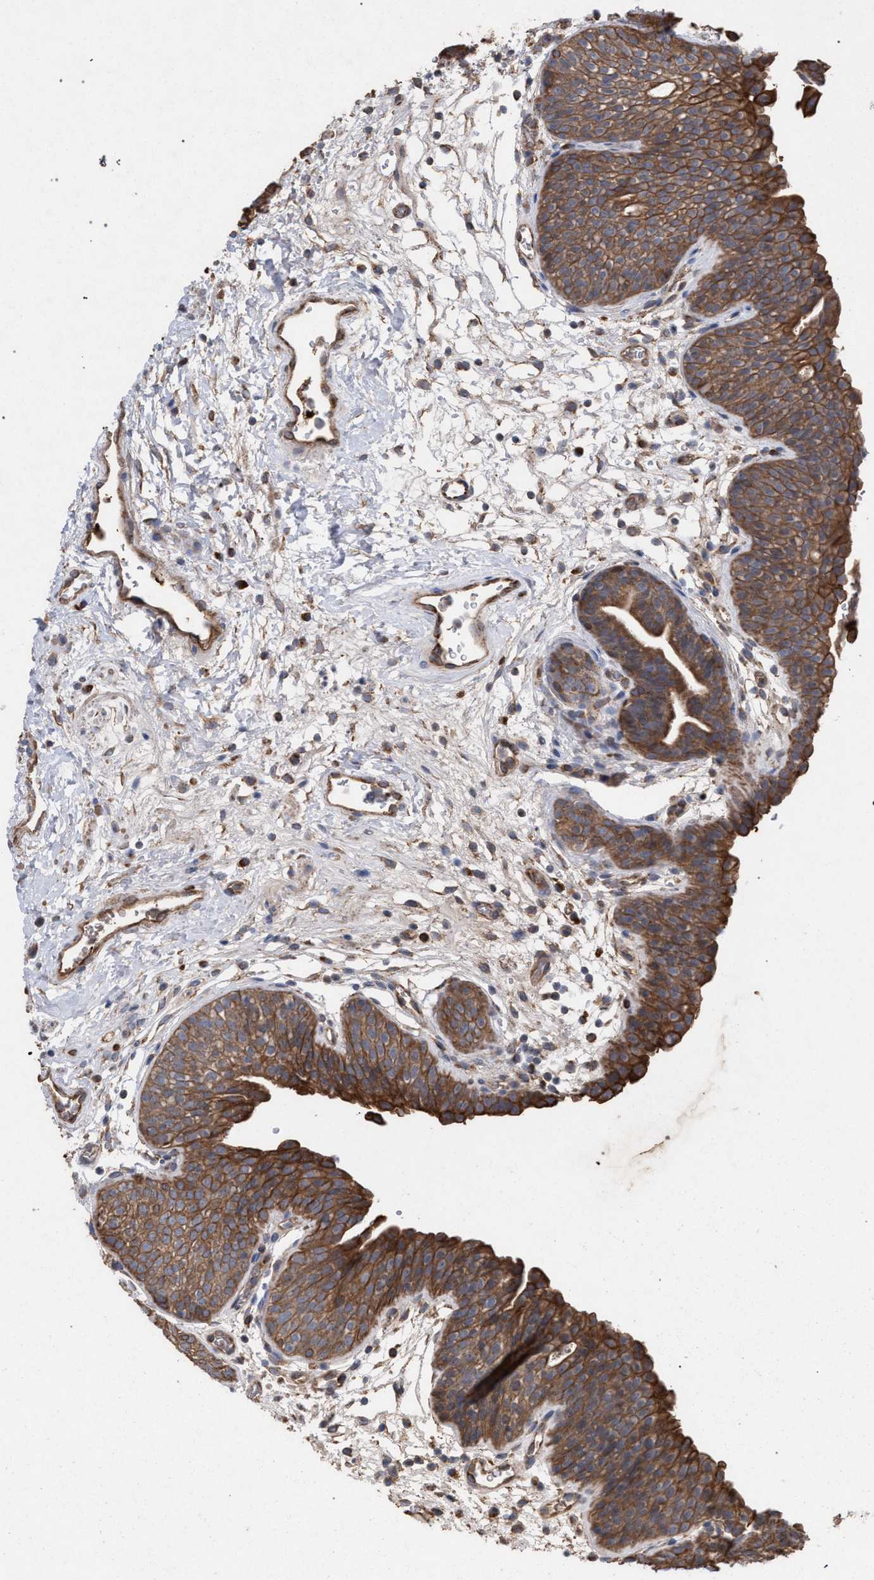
{"staining": {"intensity": "moderate", "quantity": ">75%", "location": "cytoplasmic/membranous"}, "tissue": "urinary bladder", "cell_type": "Urothelial cells", "image_type": "normal", "snomed": [{"axis": "morphology", "description": "Normal tissue, NOS"}, {"axis": "topography", "description": "Urinary bladder"}], "caption": "IHC photomicrograph of unremarkable urinary bladder stained for a protein (brown), which shows medium levels of moderate cytoplasmic/membranous staining in approximately >75% of urothelial cells.", "gene": "BCL2L12", "patient": {"sex": "male", "age": 37}}